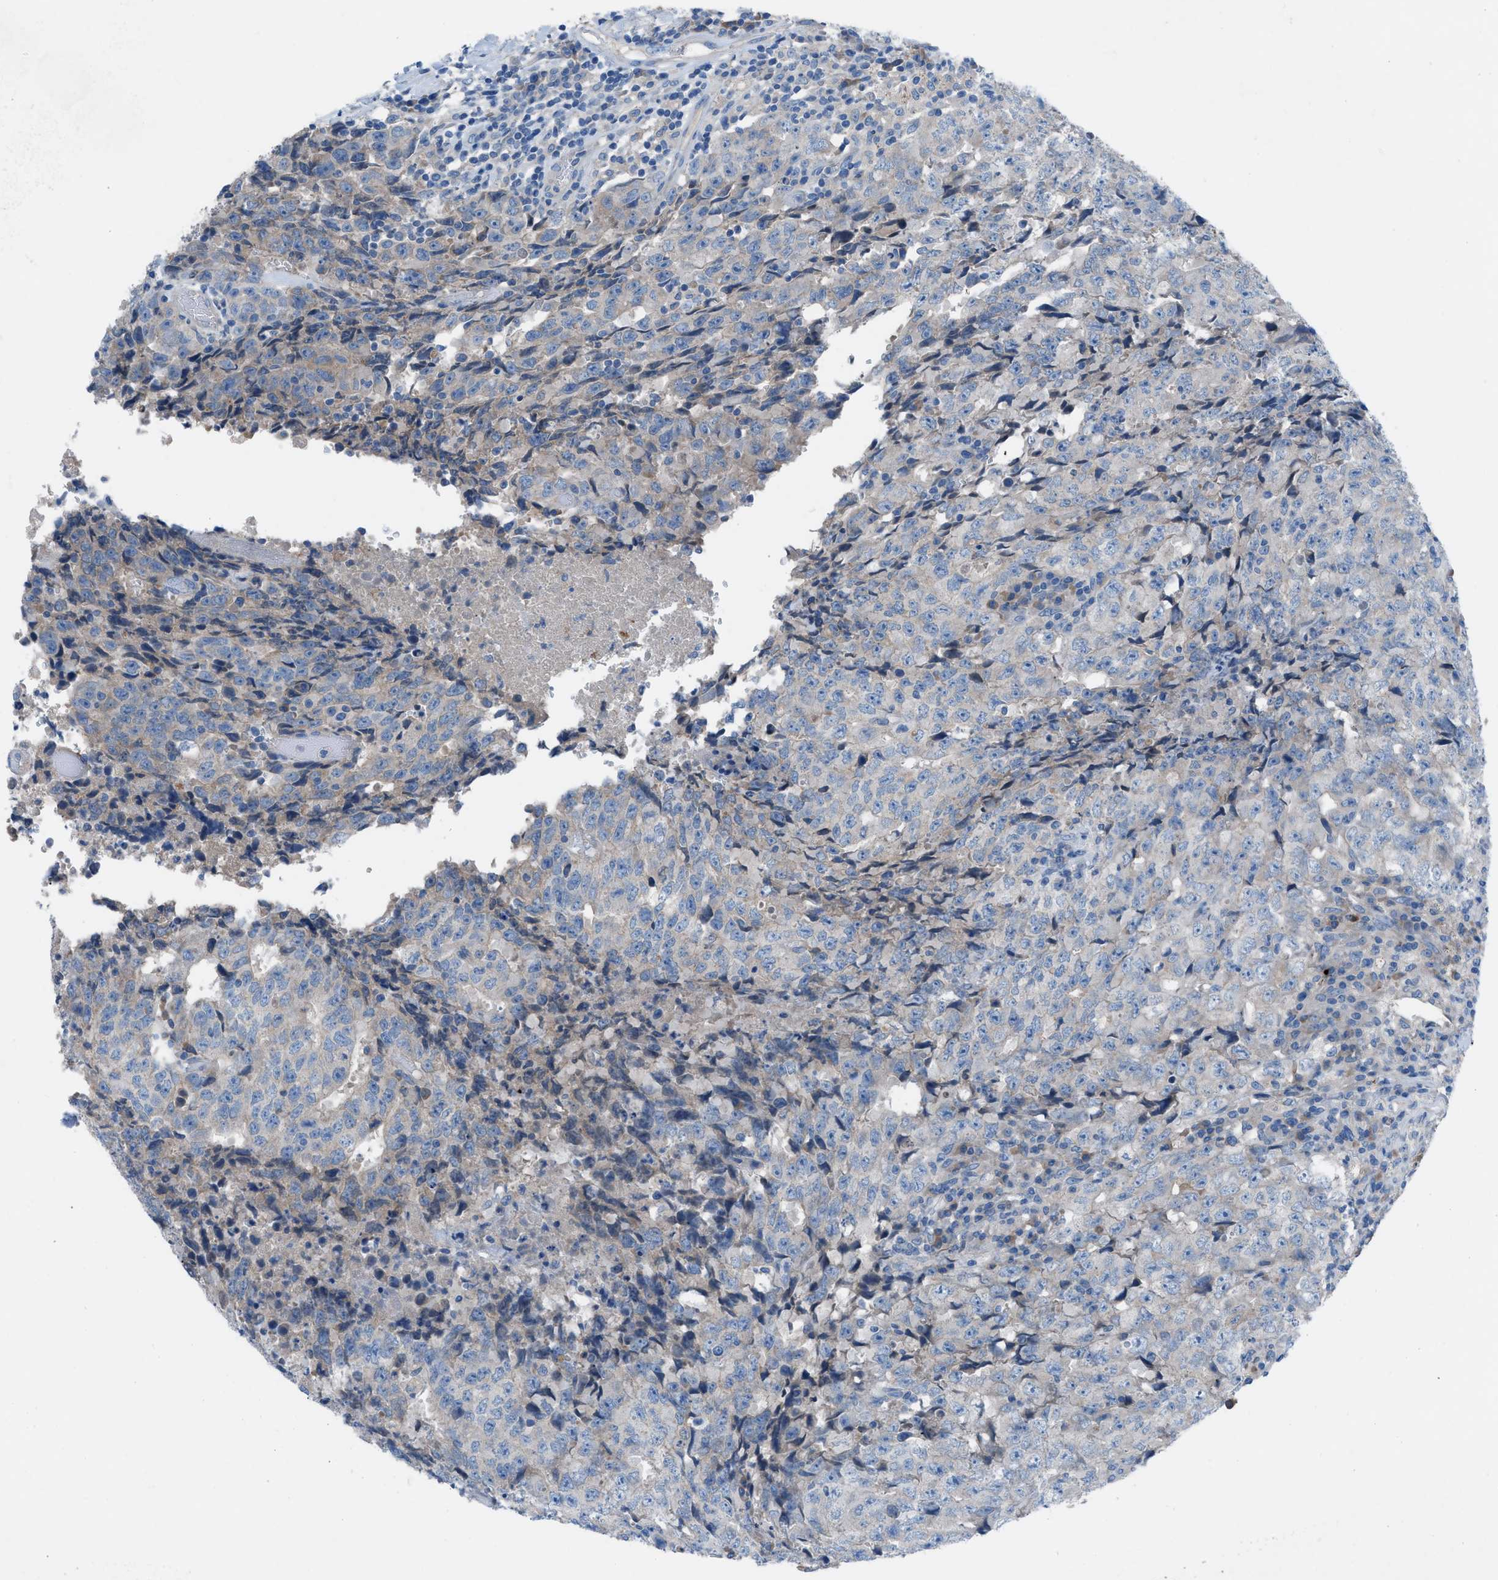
{"staining": {"intensity": "weak", "quantity": "<25%", "location": "cytoplasmic/membranous"}, "tissue": "testis cancer", "cell_type": "Tumor cells", "image_type": "cancer", "snomed": [{"axis": "morphology", "description": "Necrosis, NOS"}, {"axis": "morphology", "description": "Carcinoma, Embryonal, NOS"}, {"axis": "topography", "description": "Testis"}], "caption": "Testis cancer (embryonal carcinoma) stained for a protein using immunohistochemistry (IHC) exhibits no positivity tumor cells.", "gene": "C5AR2", "patient": {"sex": "male", "age": 19}}